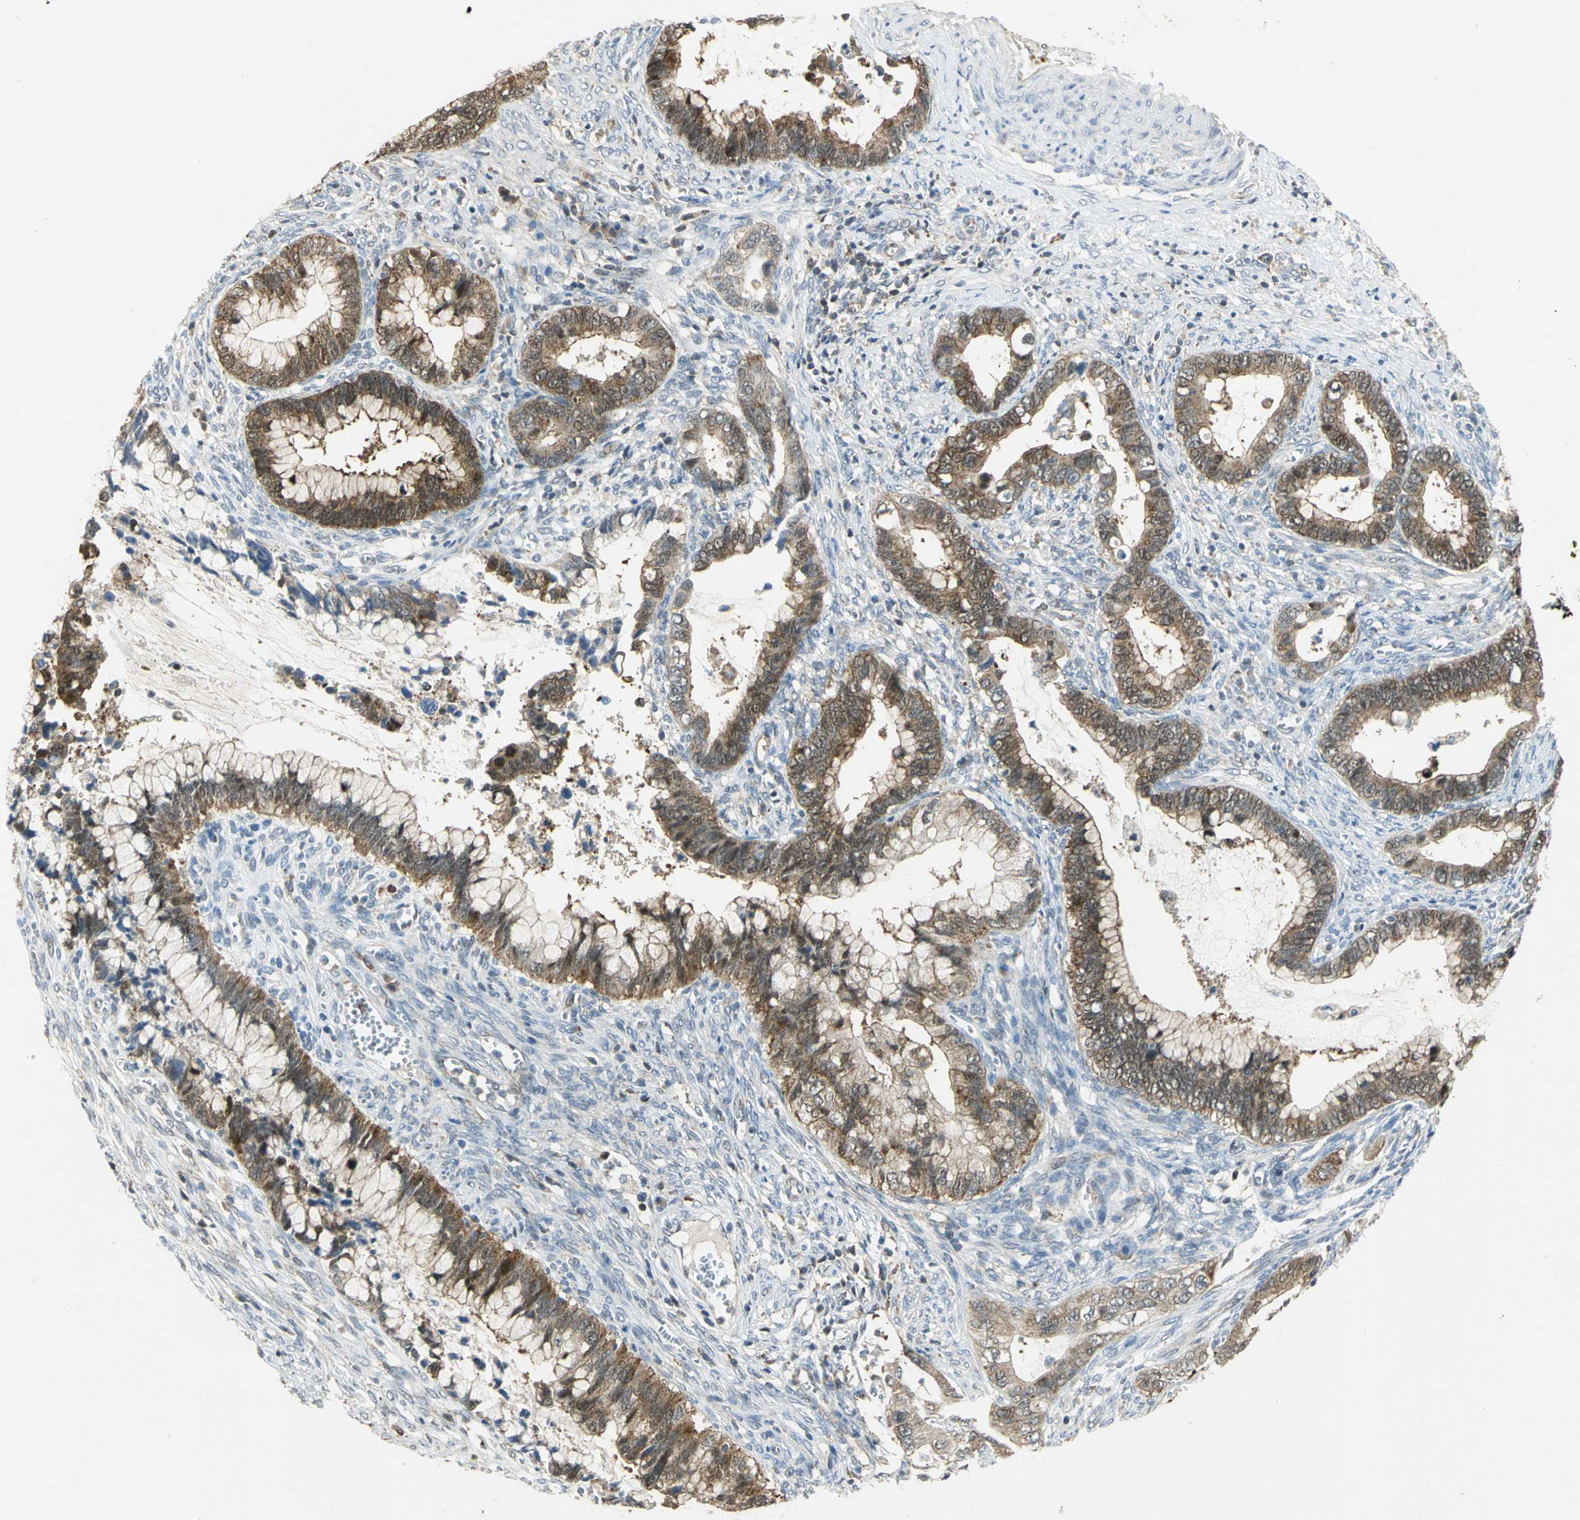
{"staining": {"intensity": "moderate", "quantity": ">75%", "location": "cytoplasmic/membranous"}, "tissue": "cervical cancer", "cell_type": "Tumor cells", "image_type": "cancer", "snomed": [{"axis": "morphology", "description": "Adenocarcinoma, NOS"}, {"axis": "topography", "description": "Cervix"}], "caption": "The micrograph displays staining of cervical adenocarcinoma, revealing moderate cytoplasmic/membranous protein expression (brown color) within tumor cells. Using DAB (3,3'-diaminobenzidine) (brown) and hematoxylin (blue) stains, captured at high magnification using brightfield microscopy.", "gene": "PPIA", "patient": {"sex": "female", "age": 44}}